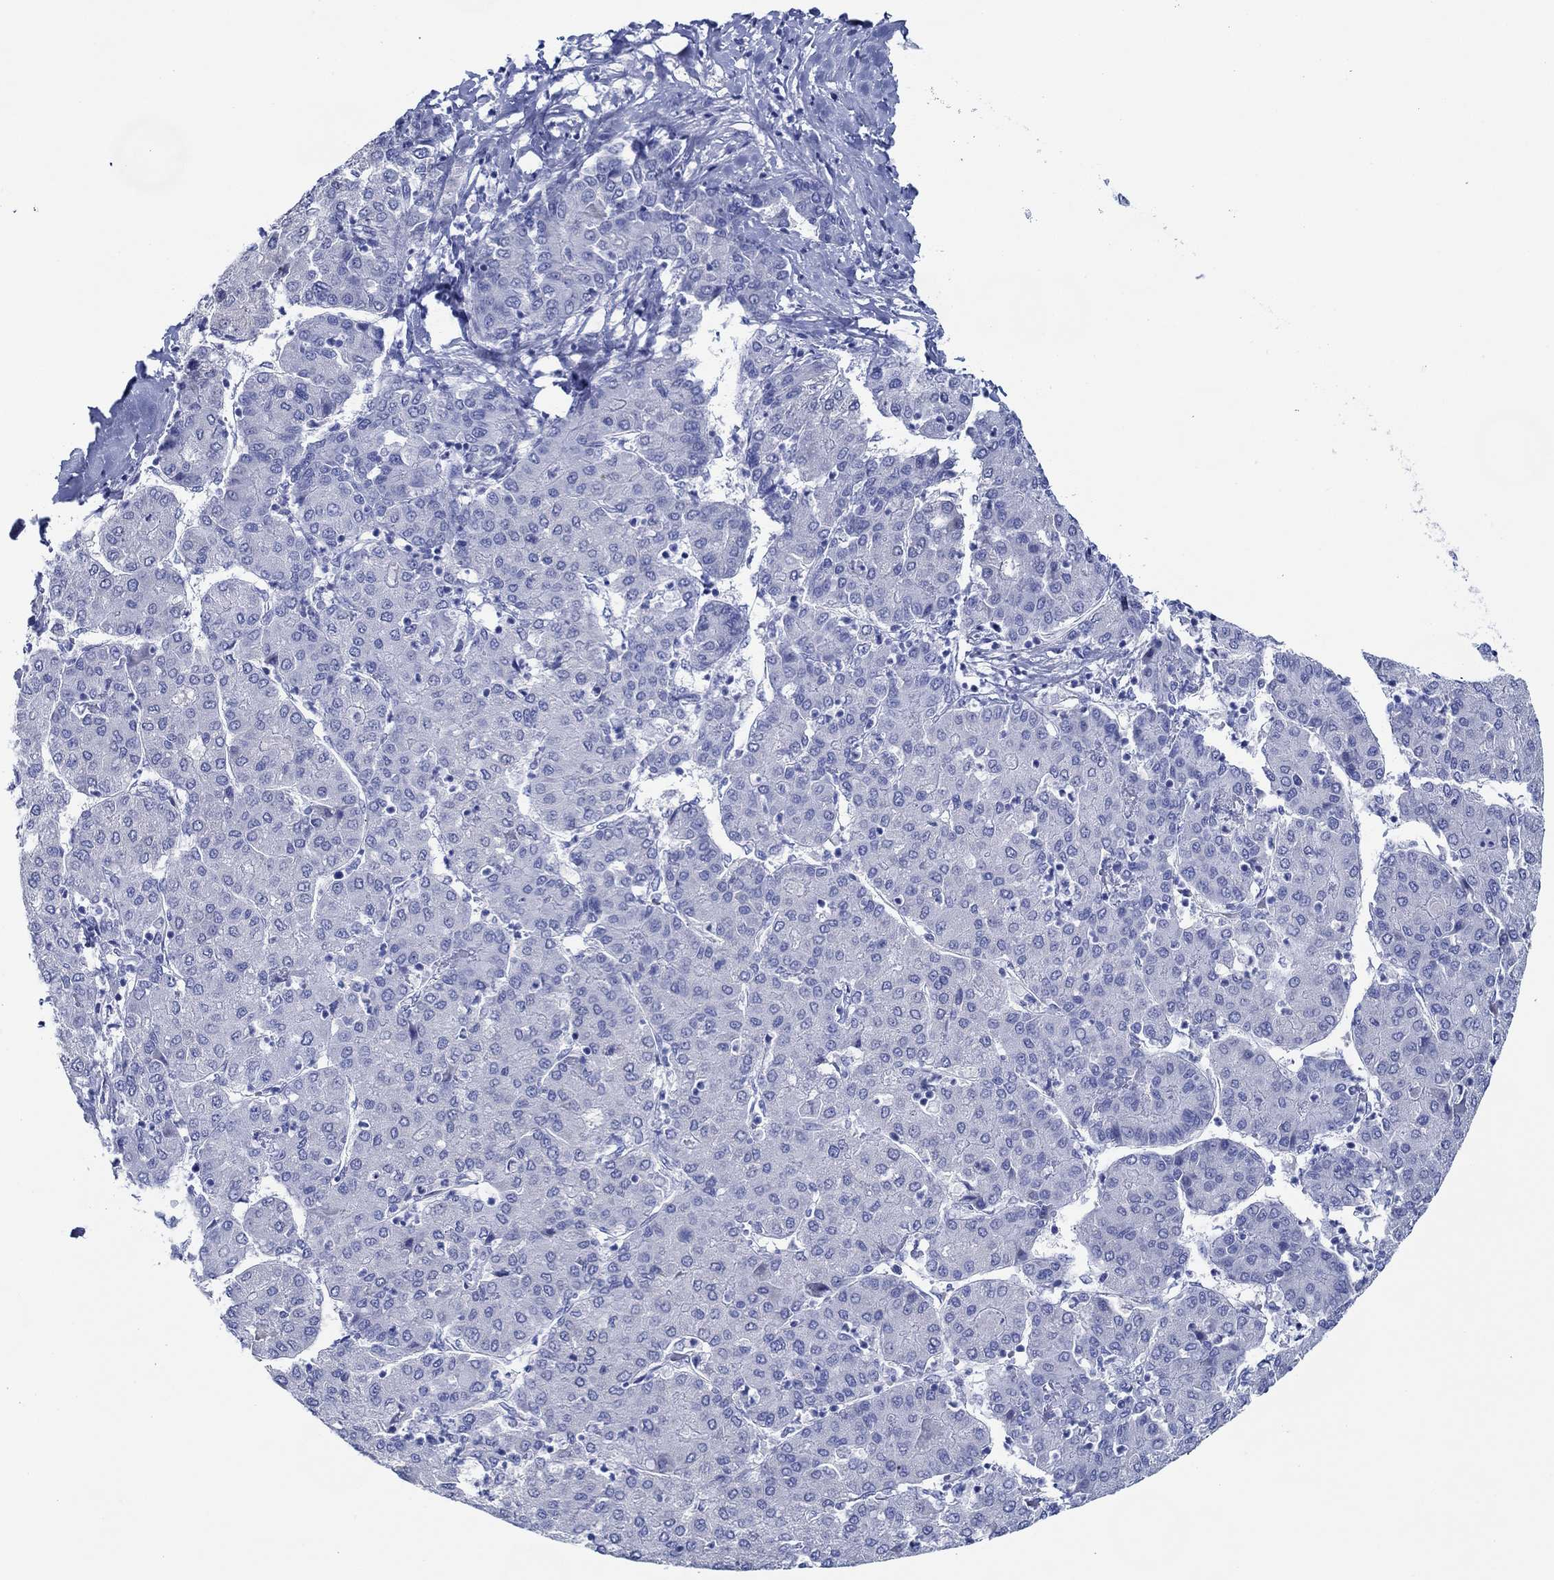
{"staining": {"intensity": "negative", "quantity": "none", "location": "none"}, "tissue": "liver cancer", "cell_type": "Tumor cells", "image_type": "cancer", "snomed": [{"axis": "morphology", "description": "Carcinoma, Hepatocellular, NOS"}, {"axis": "topography", "description": "Liver"}], "caption": "This is an immunohistochemistry (IHC) image of hepatocellular carcinoma (liver). There is no expression in tumor cells.", "gene": "IGFBP6", "patient": {"sex": "male", "age": 65}}